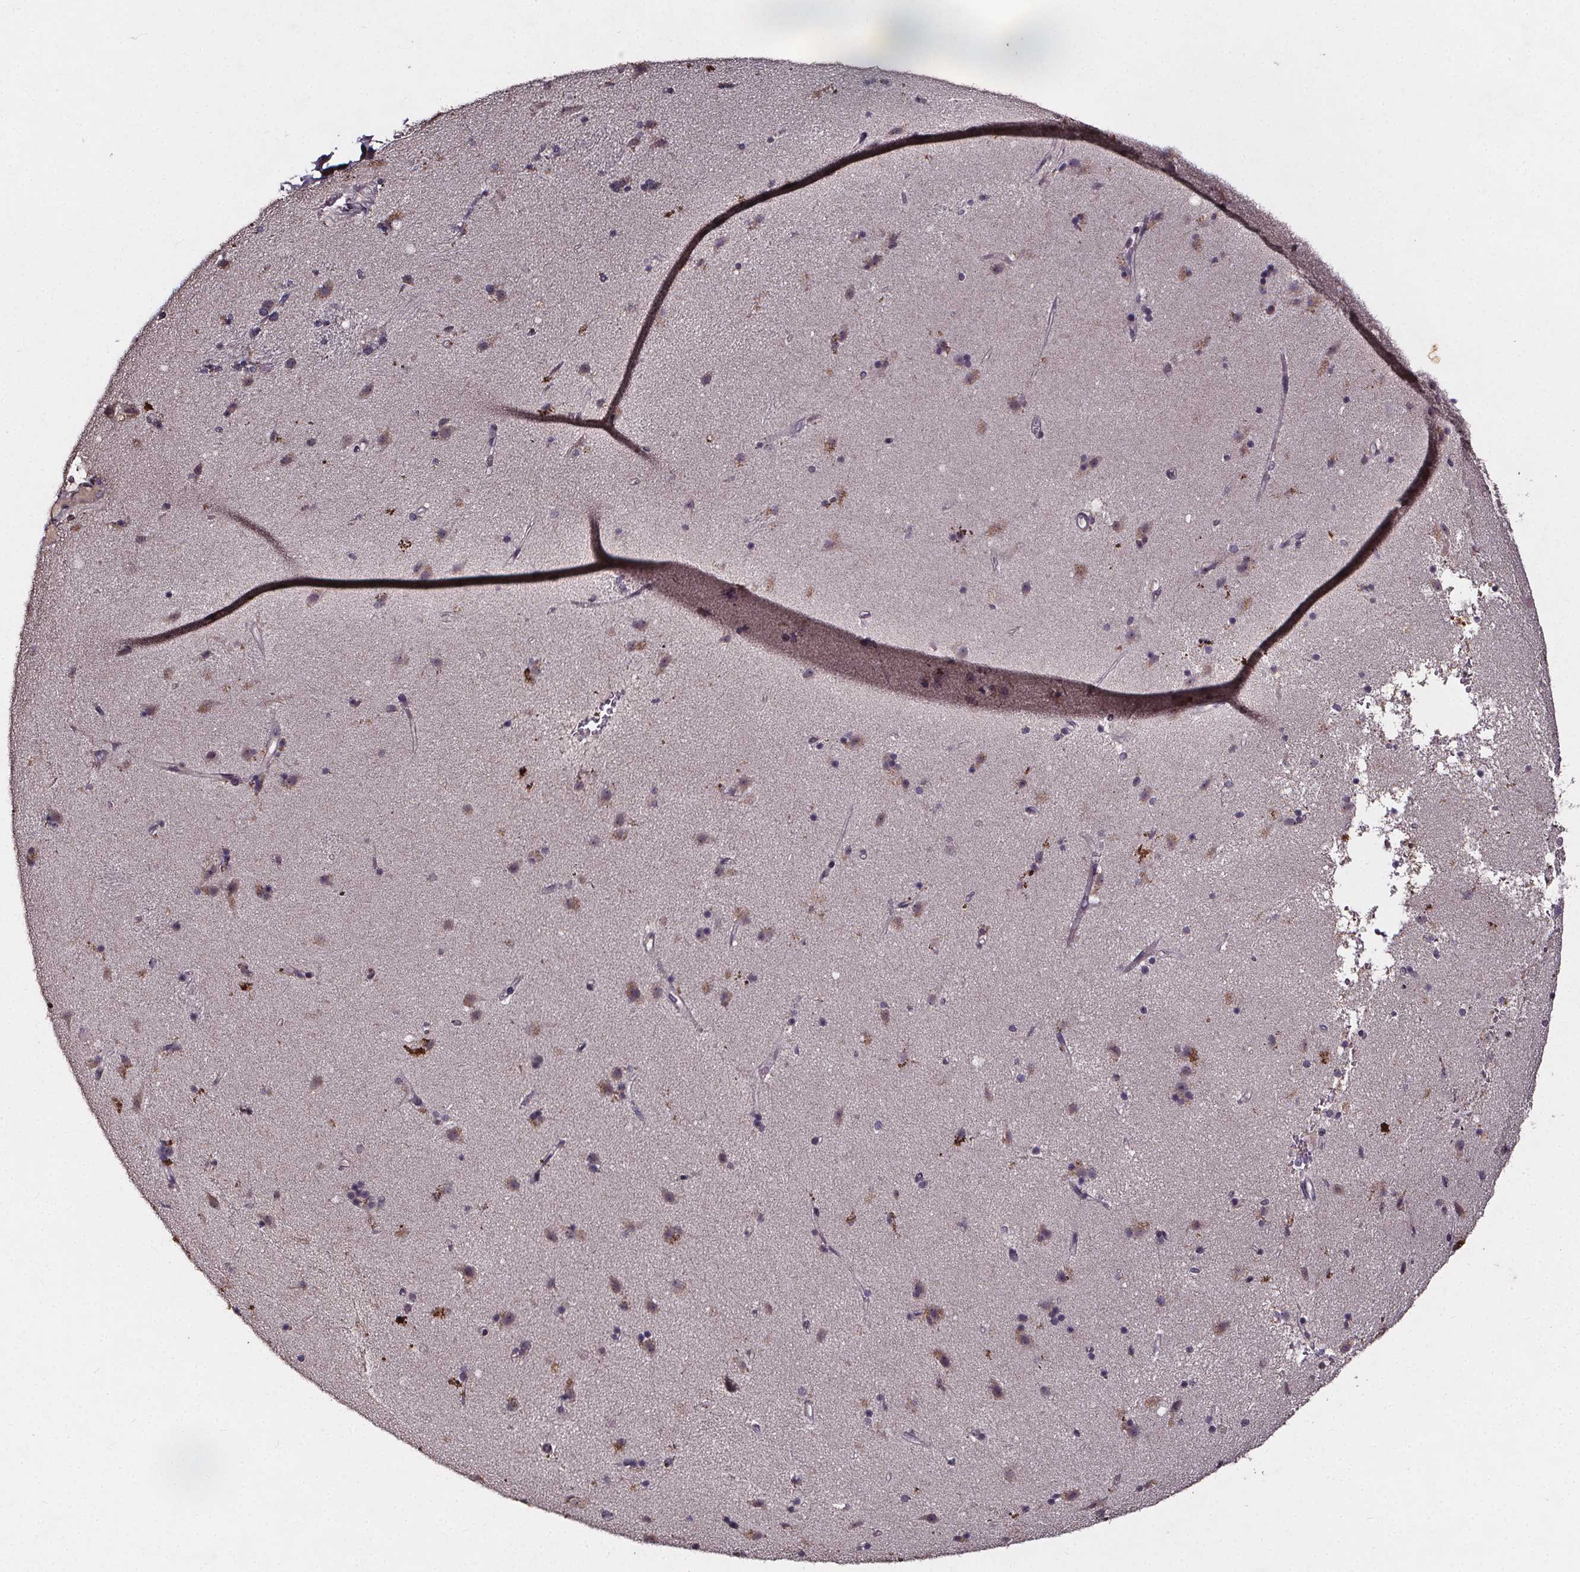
{"staining": {"intensity": "negative", "quantity": "none", "location": "none"}, "tissue": "caudate", "cell_type": "Glial cells", "image_type": "normal", "snomed": [{"axis": "morphology", "description": "Normal tissue, NOS"}, {"axis": "topography", "description": "Lateral ventricle wall"}], "caption": "This photomicrograph is of benign caudate stained with immunohistochemistry to label a protein in brown with the nuclei are counter-stained blue. There is no staining in glial cells.", "gene": "SPAG8", "patient": {"sex": "female", "age": 71}}